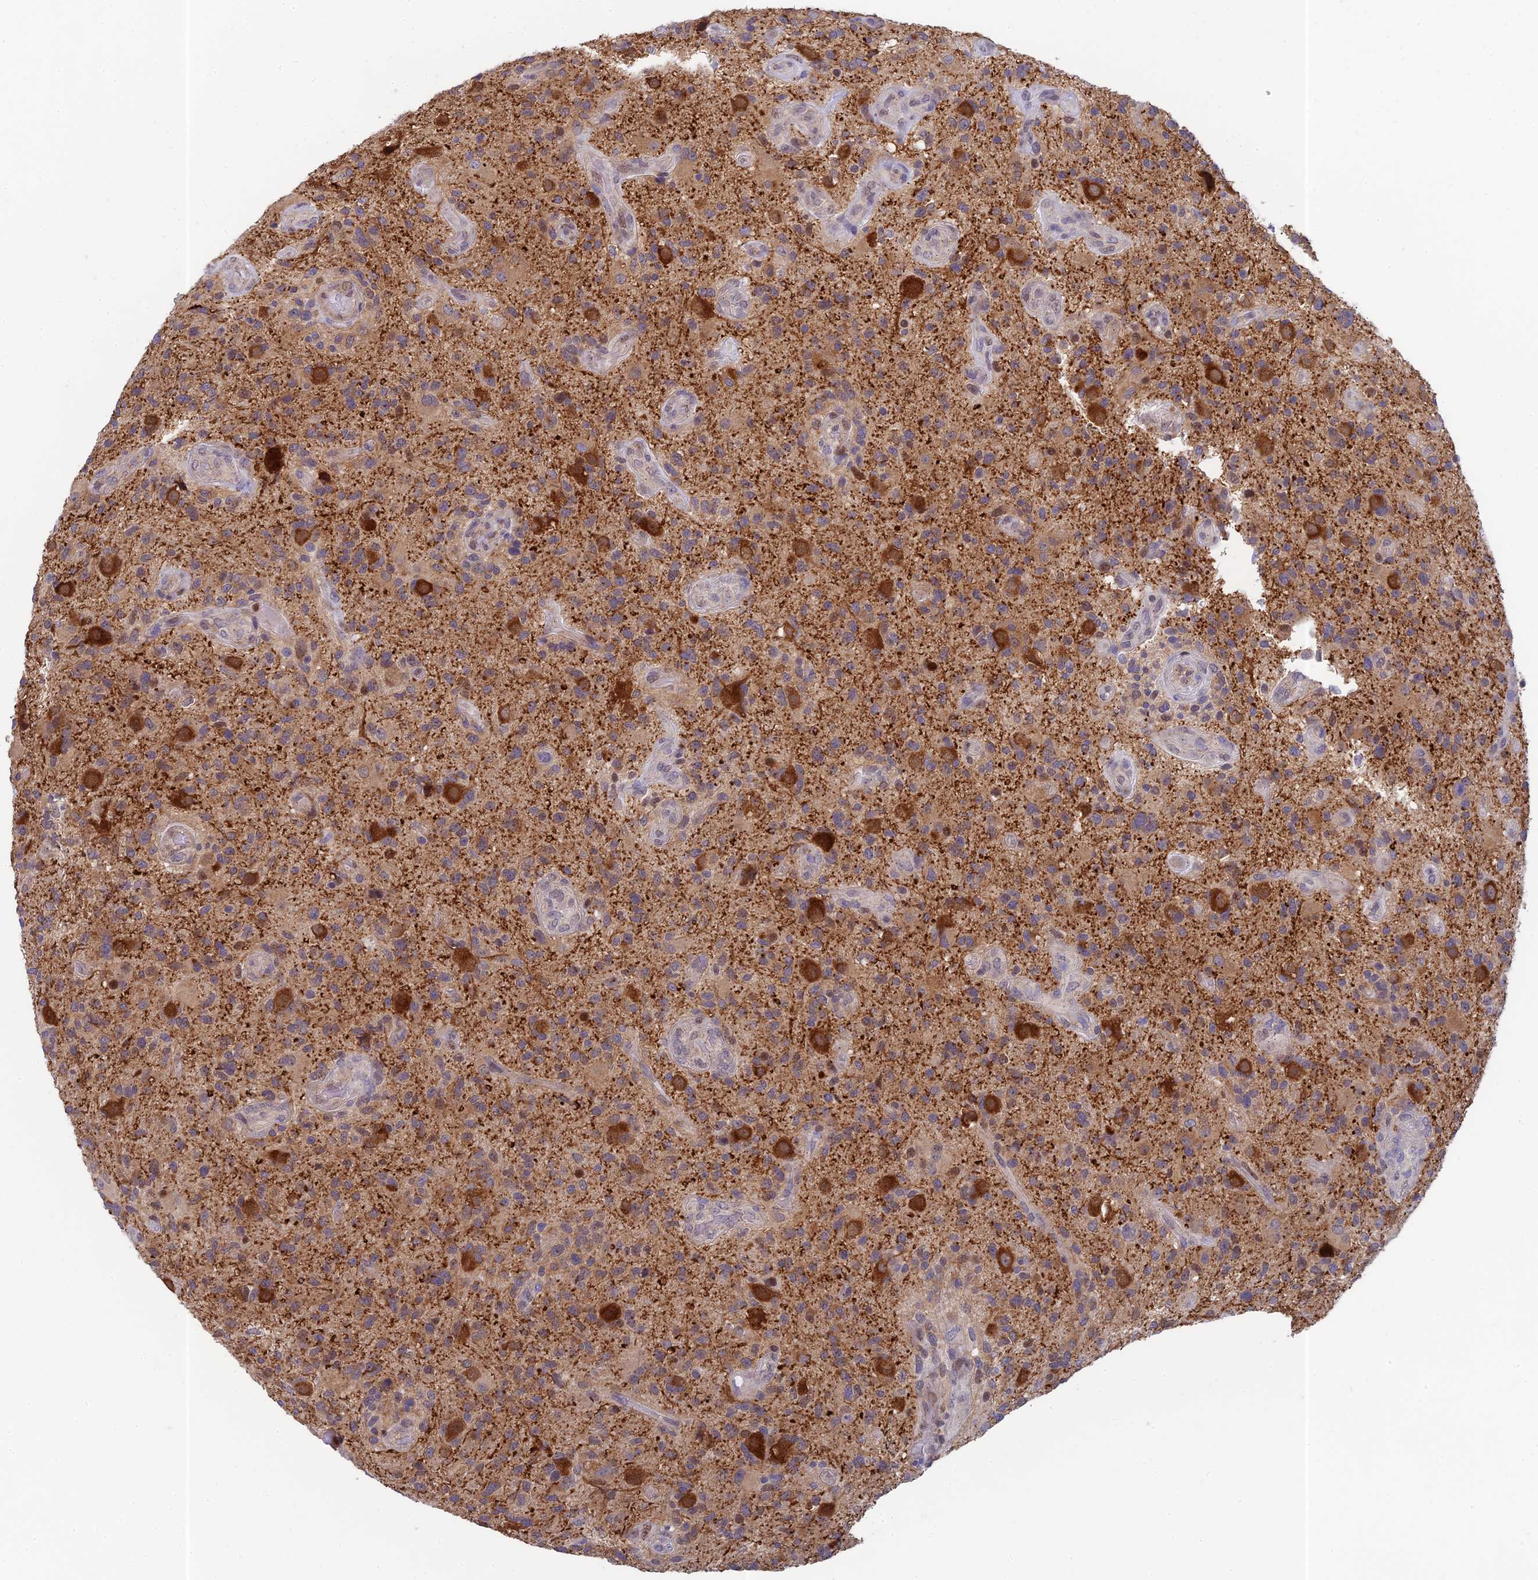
{"staining": {"intensity": "weak", "quantity": "<25%", "location": "cytoplasmic/membranous"}, "tissue": "glioma", "cell_type": "Tumor cells", "image_type": "cancer", "snomed": [{"axis": "morphology", "description": "Glioma, malignant, High grade"}, {"axis": "topography", "description": "Brain"}], "caption": "DAB immunohistochemical staining of malignant glioma (high-grade) shows no significant staining in tumor cells.", "gene": "MRPL17", "patient": {"sex": "male", "age": 47}}